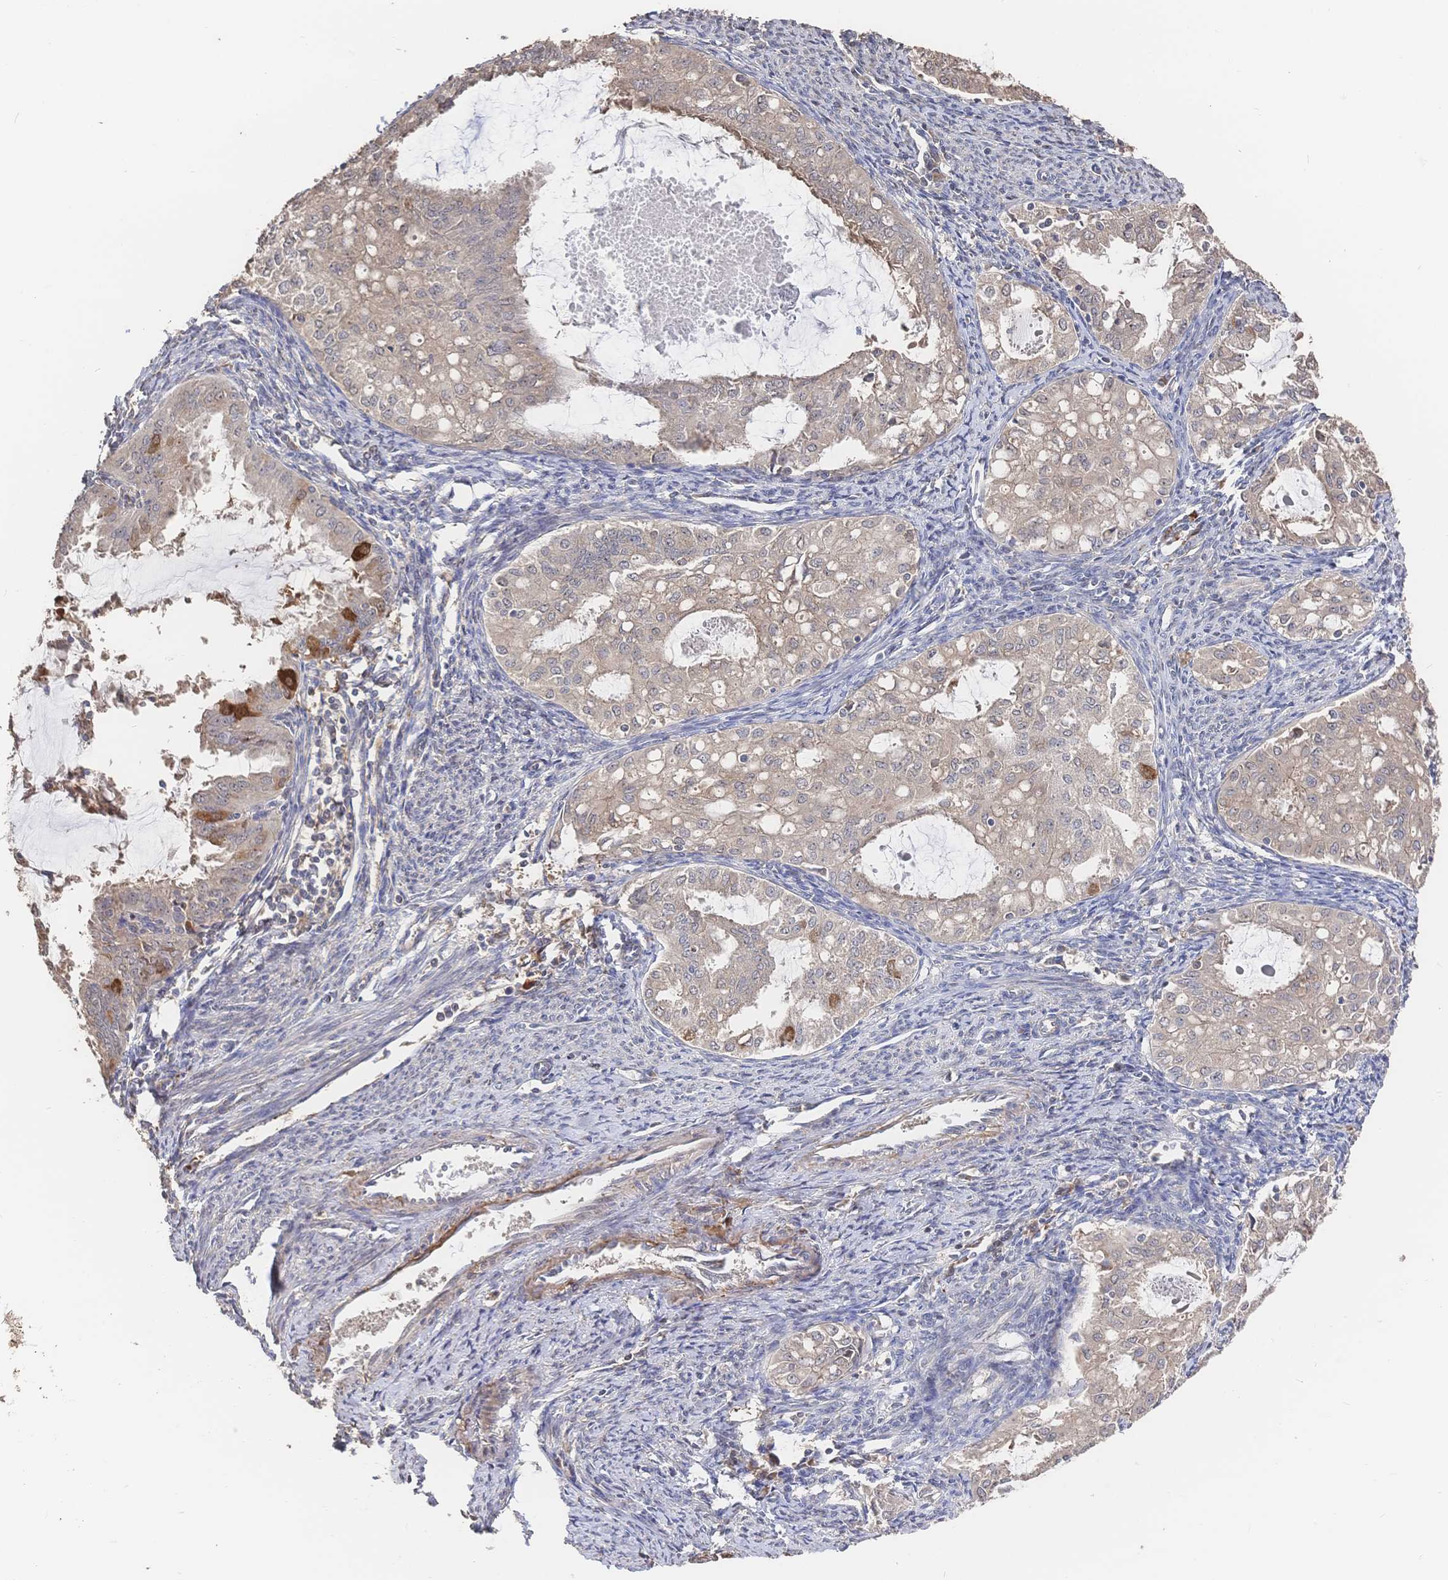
{"staining": {"intensity": "strong", "quantity": "<25%", "location": "cytoplasmic/membranous"}, "tissue": "endometrial cancer", "cell_type": "Tumor cells", "image_type": "cancer", "snomed": [{"axis": "morphology", "description": "Adenocarcinoma, NOS"}, {"axis": "topography", "description": "Endometrium"}], "caption": "A brown stain highlights strong cytoplasmic/membranous positivity of a protein in human endometrial adenocarcinoma tumor cells.", "gene": "DNAJA4", "patient": {"sex": "female", "age": 70}}